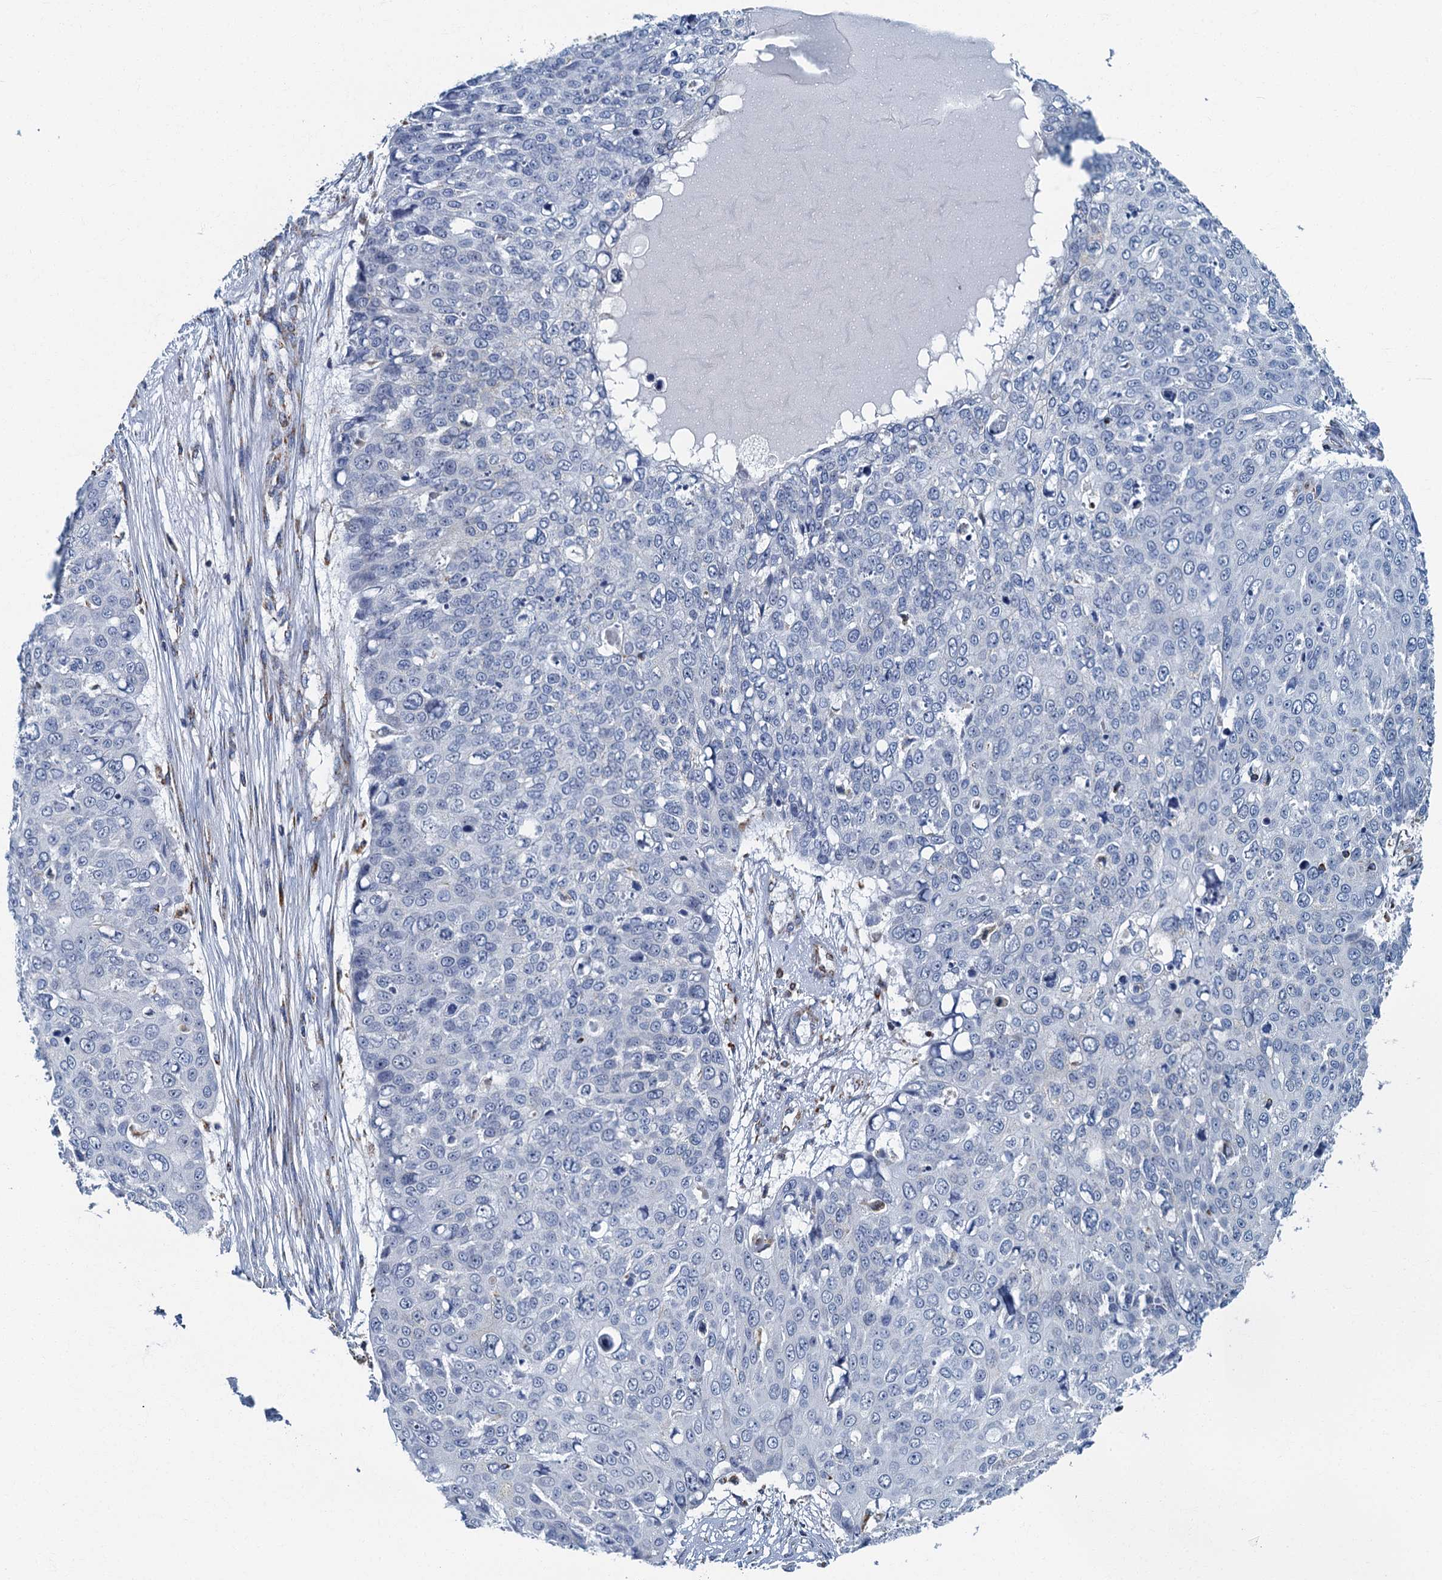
{"staining": {"intensity": "negative", "quantity": "none", "location": "none"}, "tissue": "skin cancer", "cell_type": "Tumor cells", "image_type": "cancer", "snomed": [{"axis": "morphology", "description": "Squamous cell carcinoma, NOS"}, {"axis": "topography", "description": "Skin"}], "caption": "Immunohistochemistry image of squamous cell carcinoma (skin) stained for a protein (brown), which reveals no staining in tumor cells.", "gene": "RAD9B", "patient": {"sex": "male", "age": 71}}